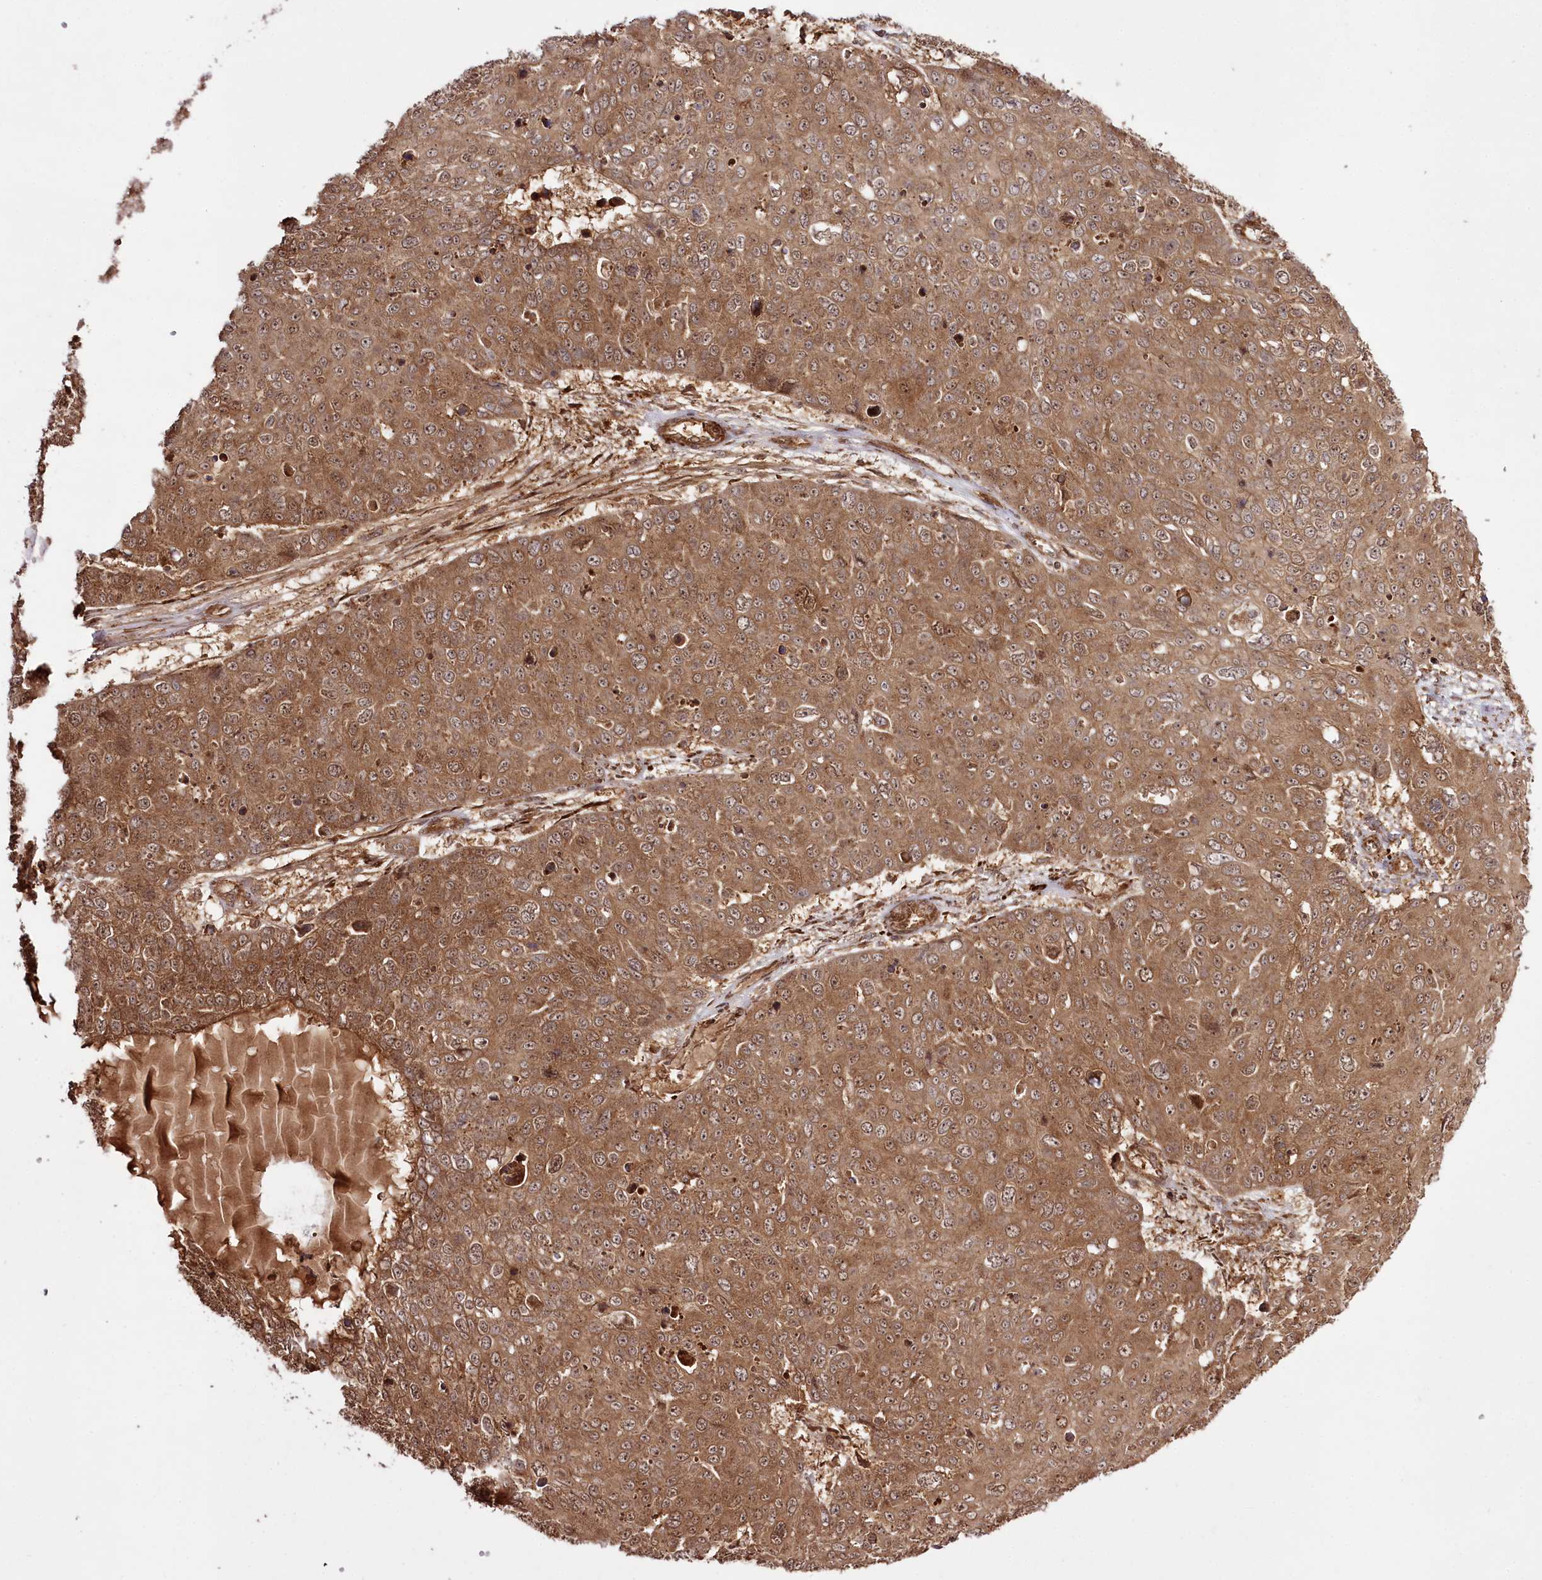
{"staining": {"intensity": "moderate", "quantity": ">75%", "location": "cytoplasmic/membranous"}, "tissue": "skin cancer", "cell_type": "Tumor cells", "image_type": "cancer", "snomed": [{"axis": "morphology", "description": "Squamous cell carcinoma, NOS"}, {"axis": "topography", "description": "Skin"}], "caption": "A high-resolution image shows immunohistochemistry staining of skin cancer, which demonstrates moderate cytoplasmic/membranous staining in approximately >75% of tumor cells.", "gene": "REXO2", "patient": {"sex": "male", "age": 71}}